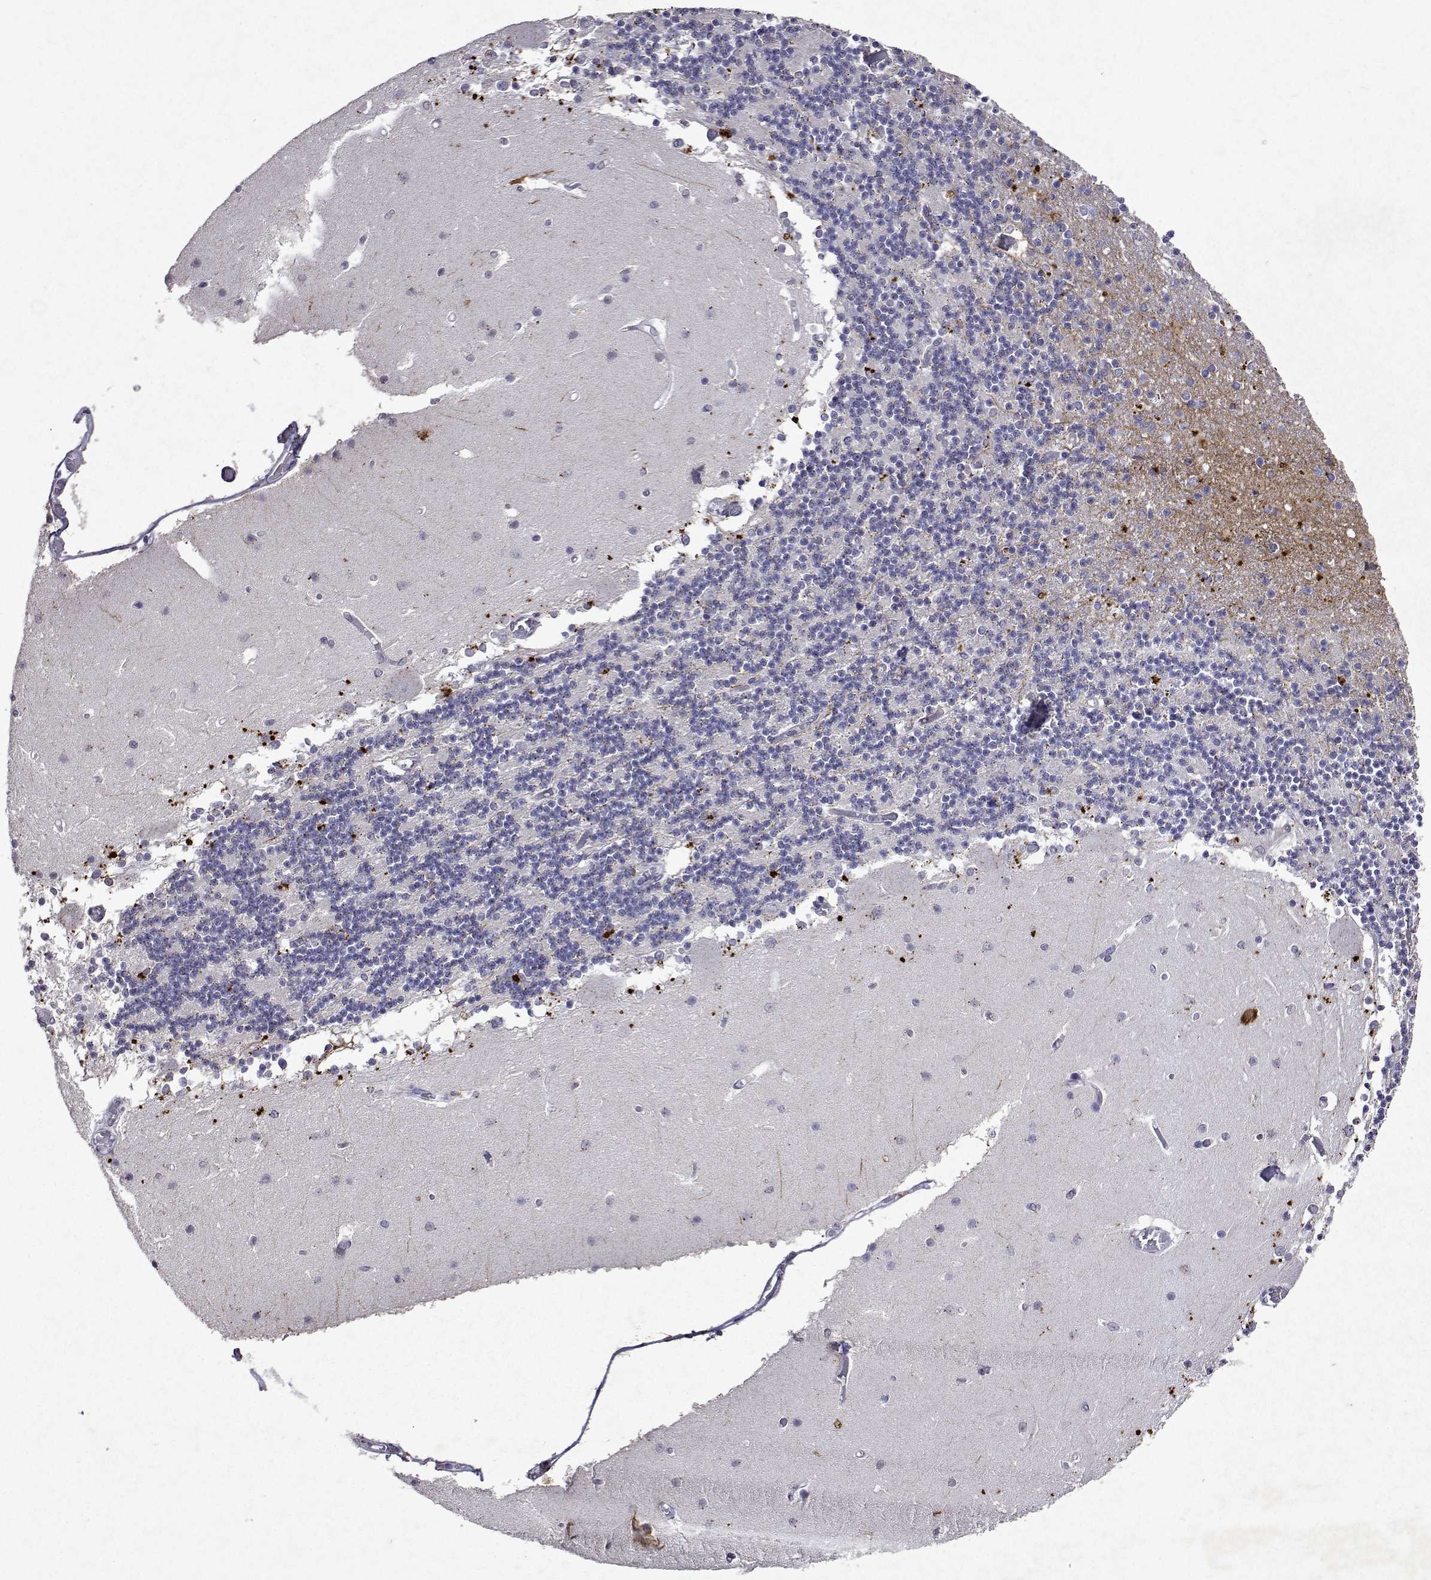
{"staining": {"intensity": "negative", "quantity": "none", "location": "none"}, "tissue": "cerebellum", "cell_type": "Cells in granular layer", "image_type": "normal", "snomed": [{"axis": "morphology", "description": "Normal tissue, NOS"}, {"axis": "topography", "description": "Cerebellum"}], "caption": "A micrograph of cerebellum stained for a protein exhibits no brown staining in cells in granular layer.", "gene": "DUSP28", "patient": {"sex": "female", "age": 28}}